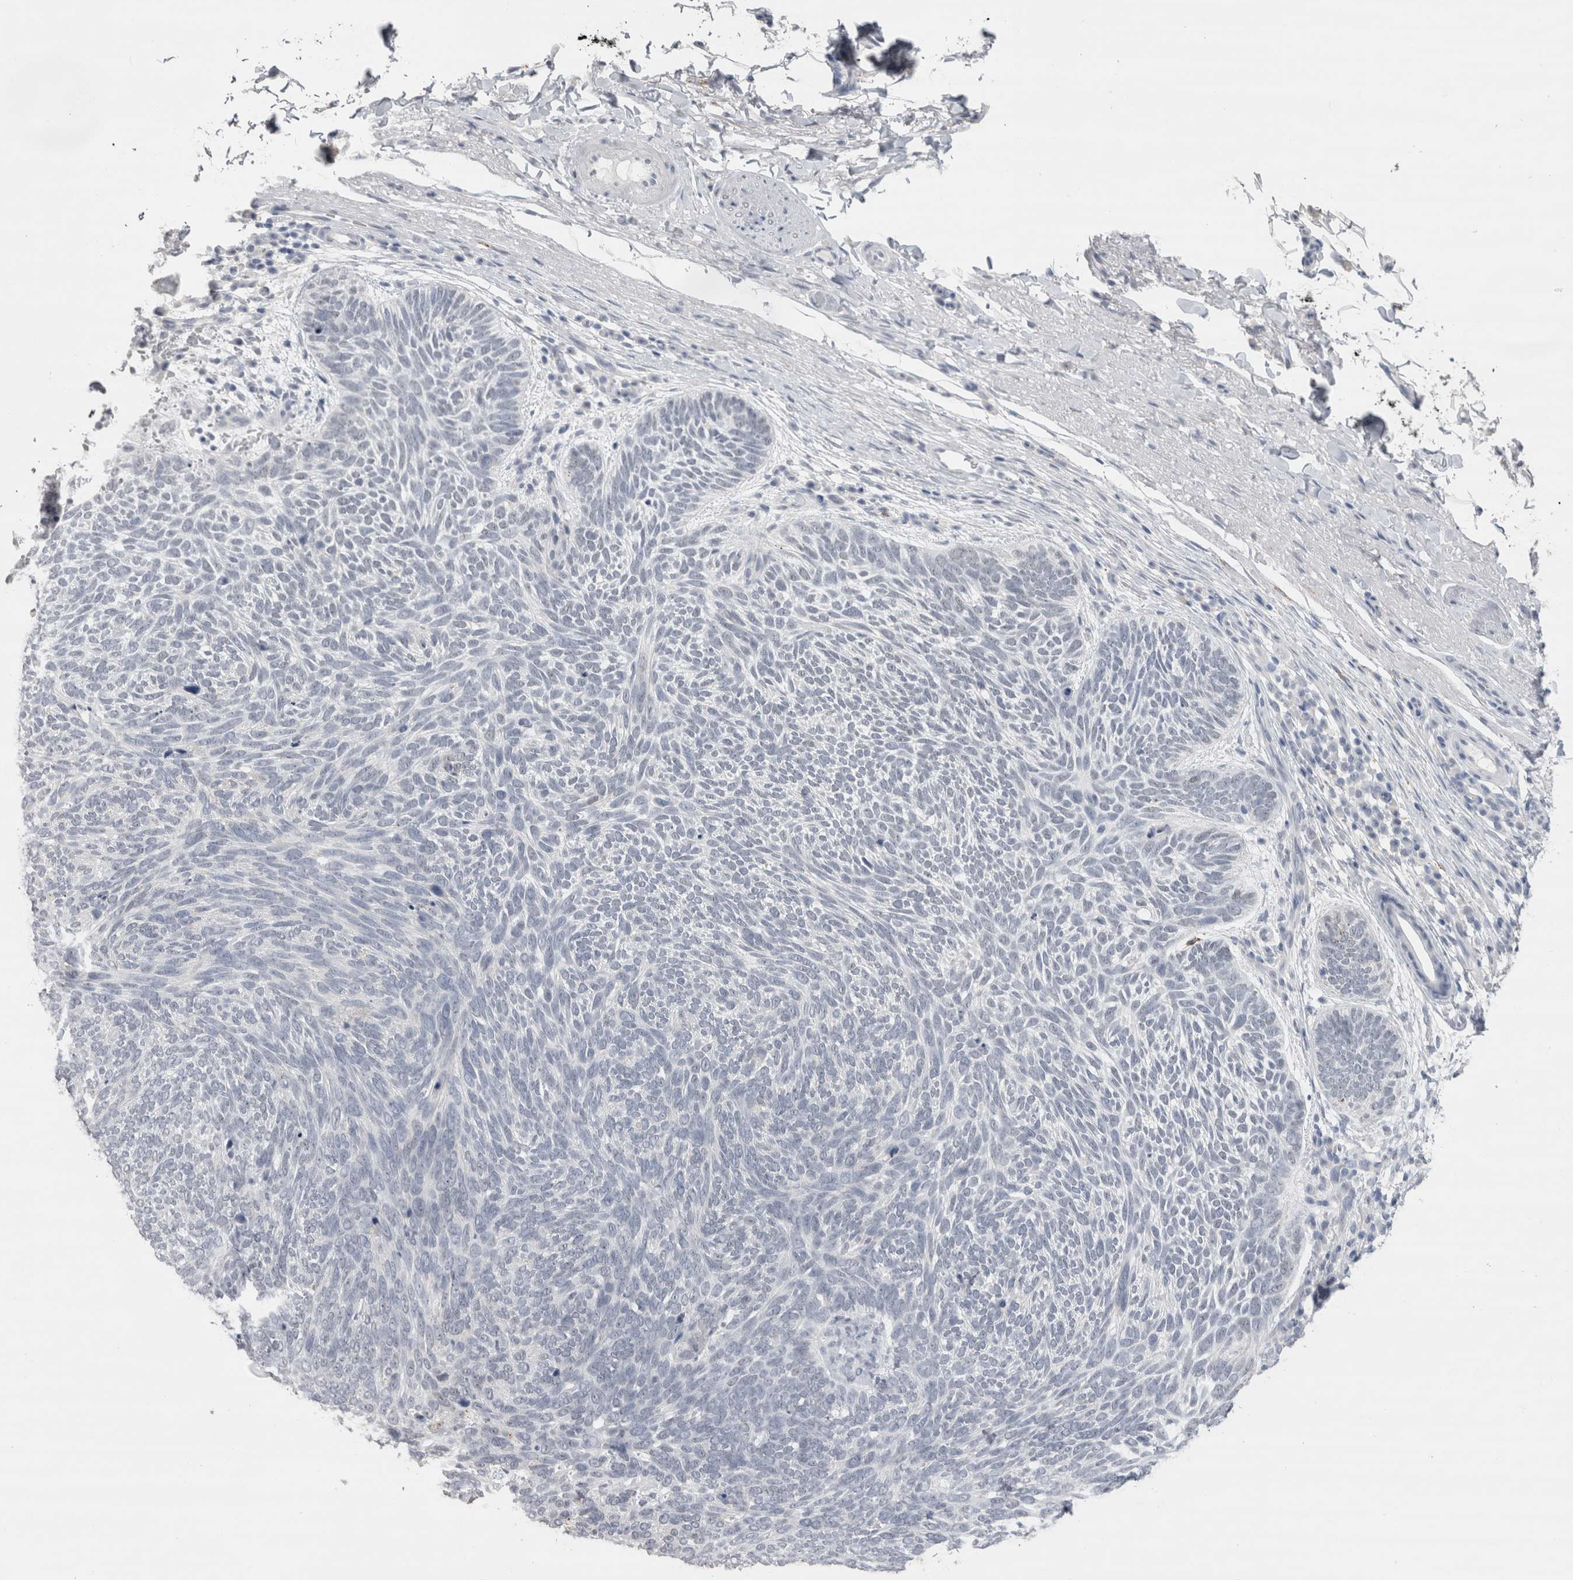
{"staining": {"intensity": "negative", "quantity": "none", "location": "none"}, "tissue": "skin cancer", "cell_type": "Tumor cells", "image_type": "cancer", "snomed": [{"axis": "morphology", "description": "Basal cell carcinoma"}, {"axis": "topography", "description": "Skin"}], "caption": "Protein analysis of basal cell carcinoma (skin) reveals no significant staining in tumor cells. (DAB (3,3'-diaminobenzidine) immunohistochemistry (IHC) with hematoxylin counter stain).", "gene": "CDH17", "patient": {"sex": "female", "age": 85}}